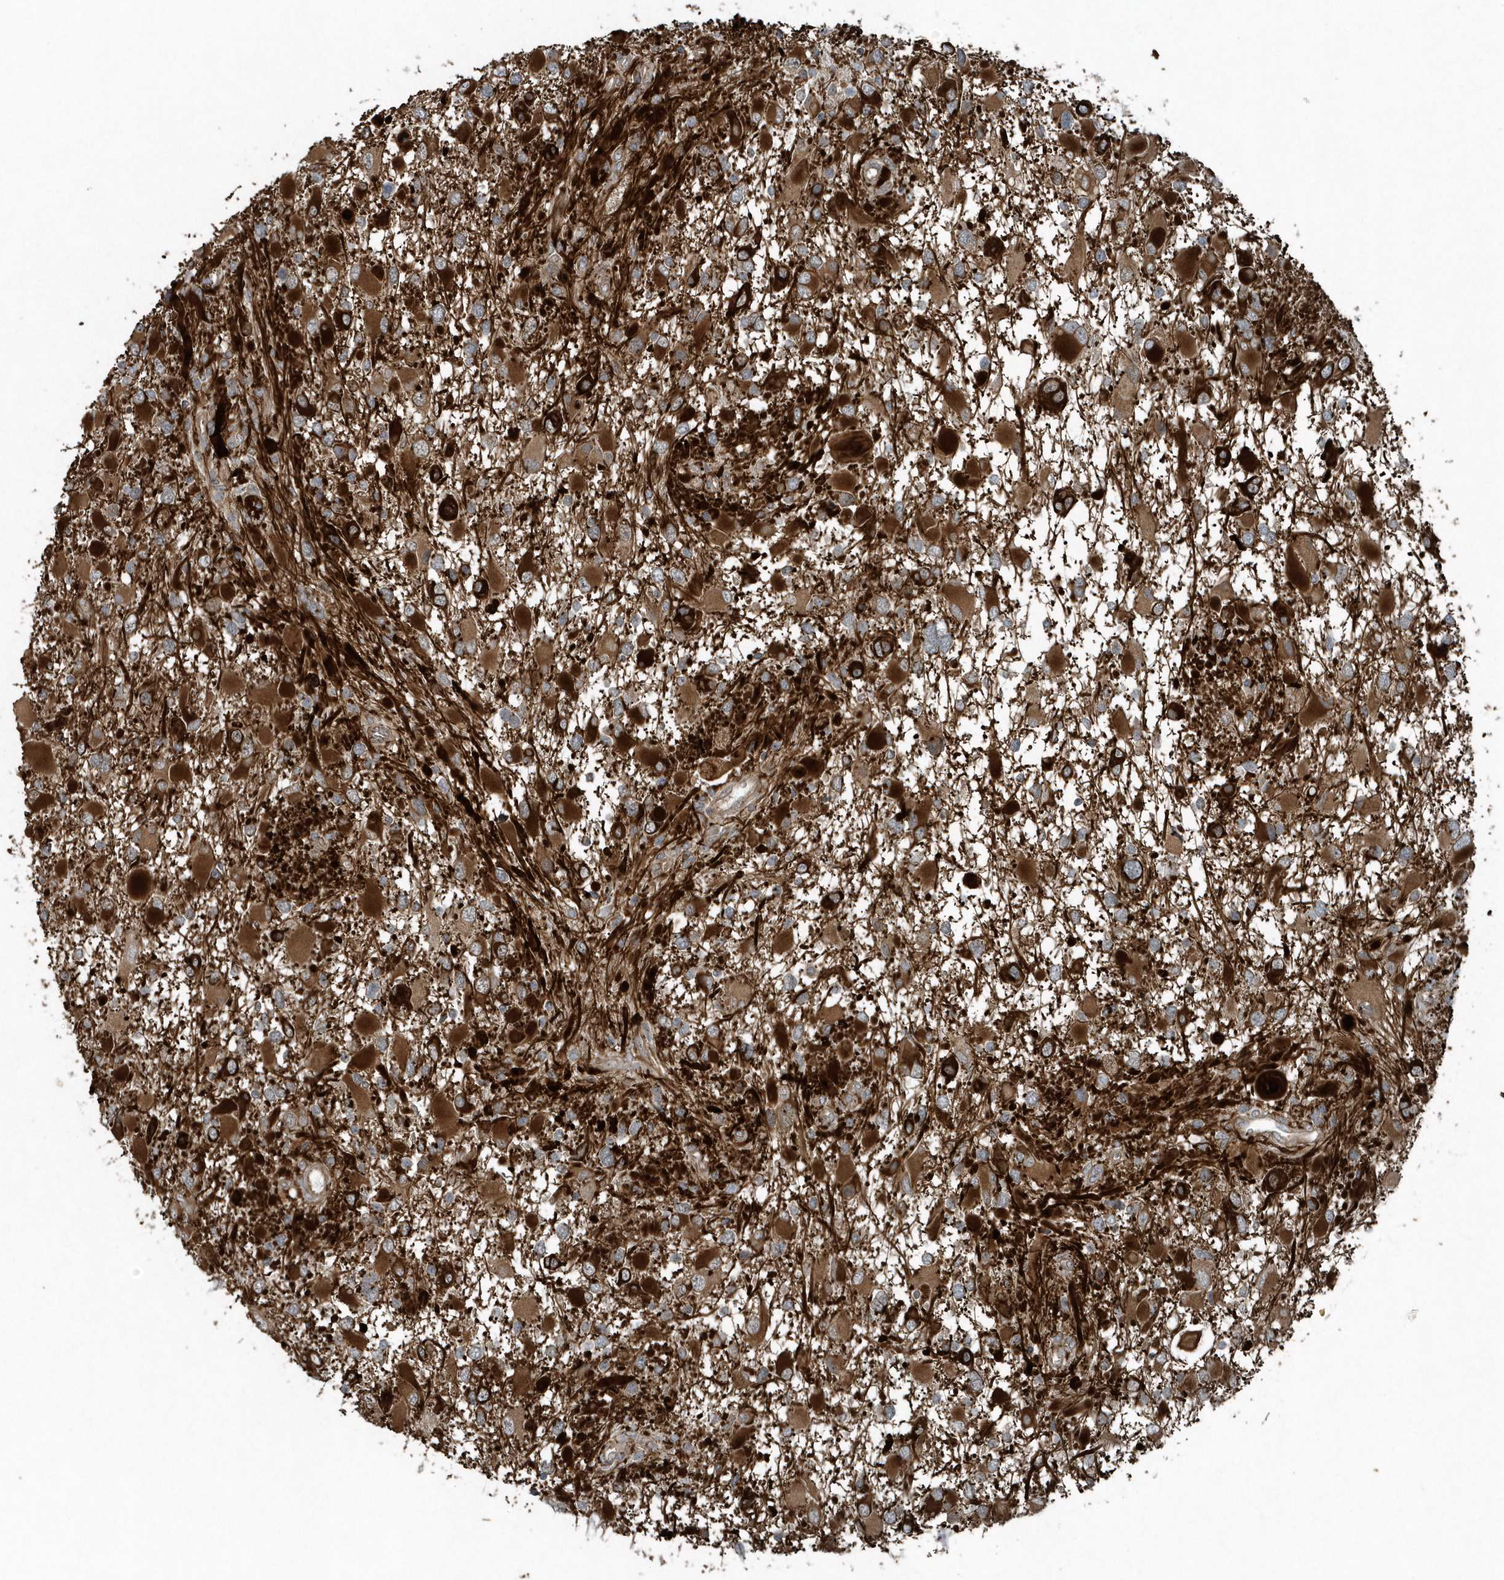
{"staining": {"intensity": "strong", "quantity": "25%-75%", "location": "cytoplasmic/membranous"}, "tissue": "glioma", "cell_type": "Tumor cells", "image_type": "cancer", "snomed": [{"axis": "morphology", "description": "Glioma, malignant, High grade"}, {"axis": "topography", "description": "Brain"}], "caption": "Glioma stained with a brown dye displays strong cytoplasmic/membranous positive expression in about 25%-75% of tumor cells.", "gene": "GCC2", "patient": {"sex": "male", "age": 53}}